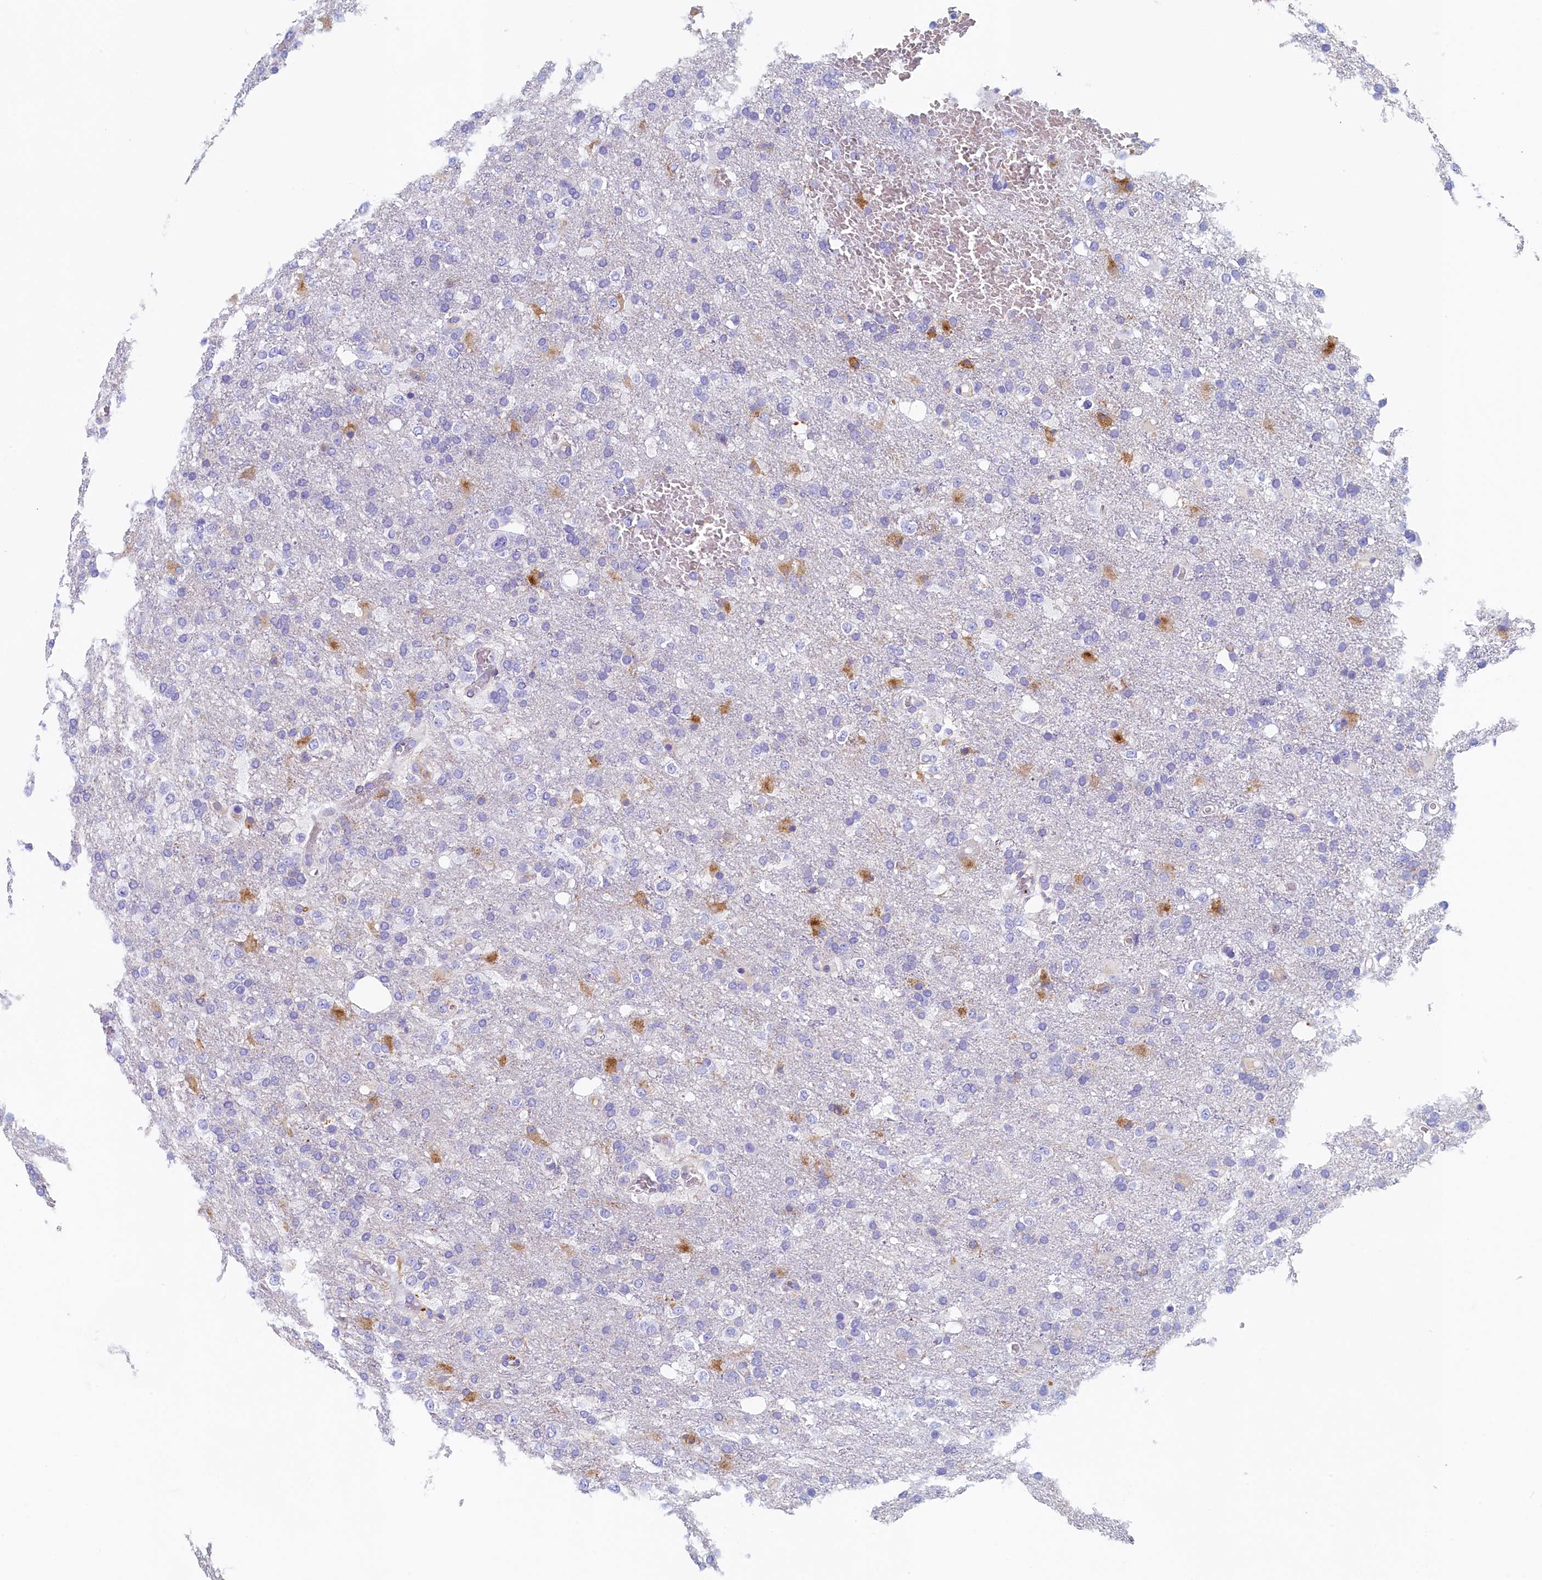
{"staining": {"intensity": "negative", "quantity": "none", "location": "none"}, "tissue": "glioma", "cell_type": "Tumor cells", "image_type": "cancer", "snomed": [{"axis": "morphology", "description": "Glioma, malignant, High grade"}, {"axis": "topography", "description": "Brain"}], "caption": "IHC micrograph of neoplastic tissue: glioma stained with DAB (3,3'-diaminobenzidine) exhibits no significant protein staining in tumor cells.", "gene": "GUCA1C", "patient": {"sex": "female", "age": 74}}